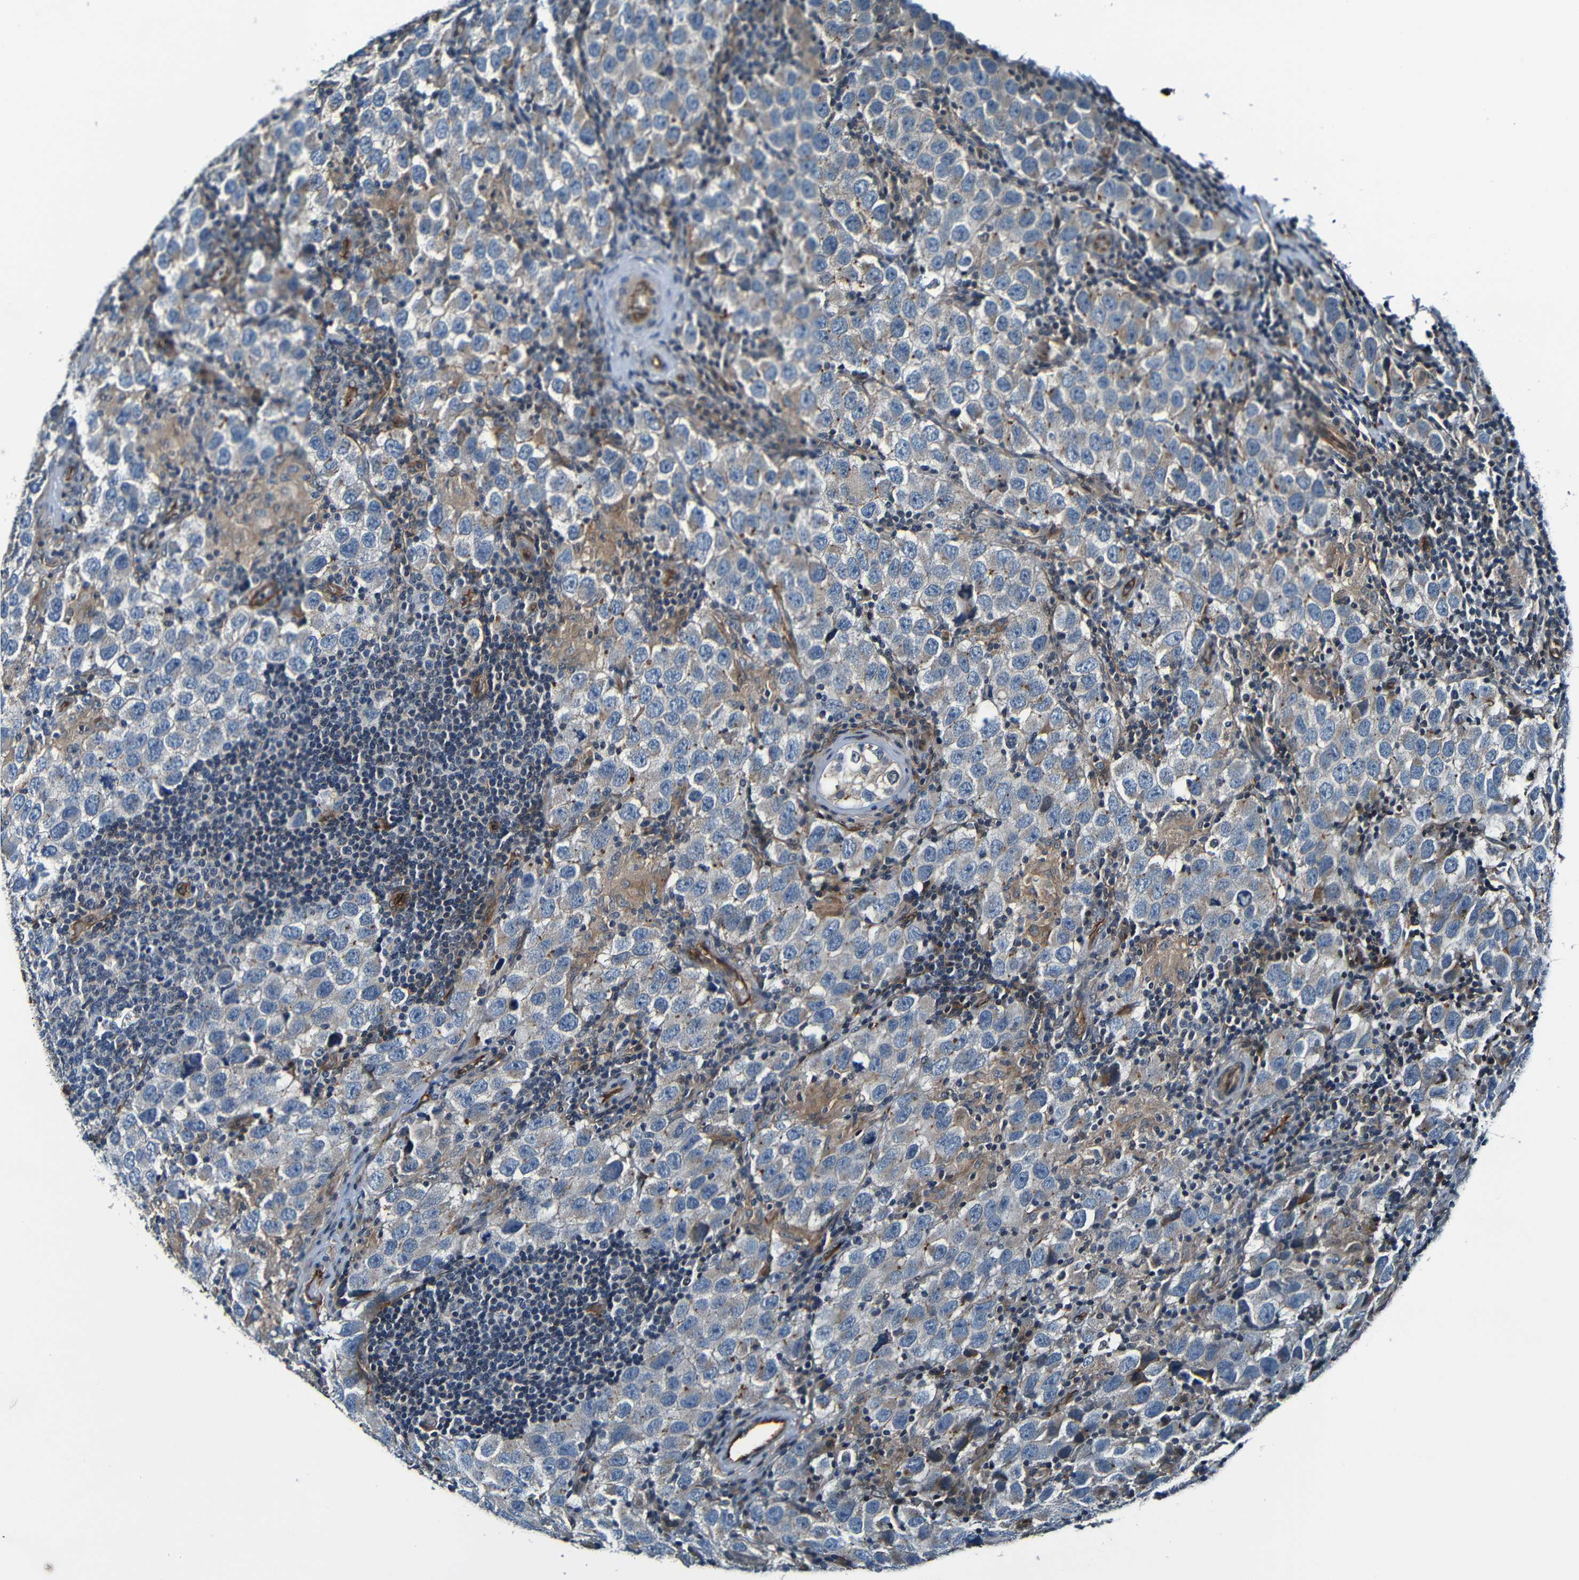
{"staining": {"intensity": "negative", "quantity": "none", "location": "none"}, "tissue": "testis cancer", "cell_type": "Tumor cells", "image_type": "cancer", "snomed": [{"axis": "morphology", "description": "Carcinoma, Embryonal, NOS"}, {"axis": "topography", "description": "Testis"}], "caption": "Tumor cells are negative for brown protein staining in testis cancer.", "gene": "LGR5", "patient": {"sex": "male", "age": 21}}